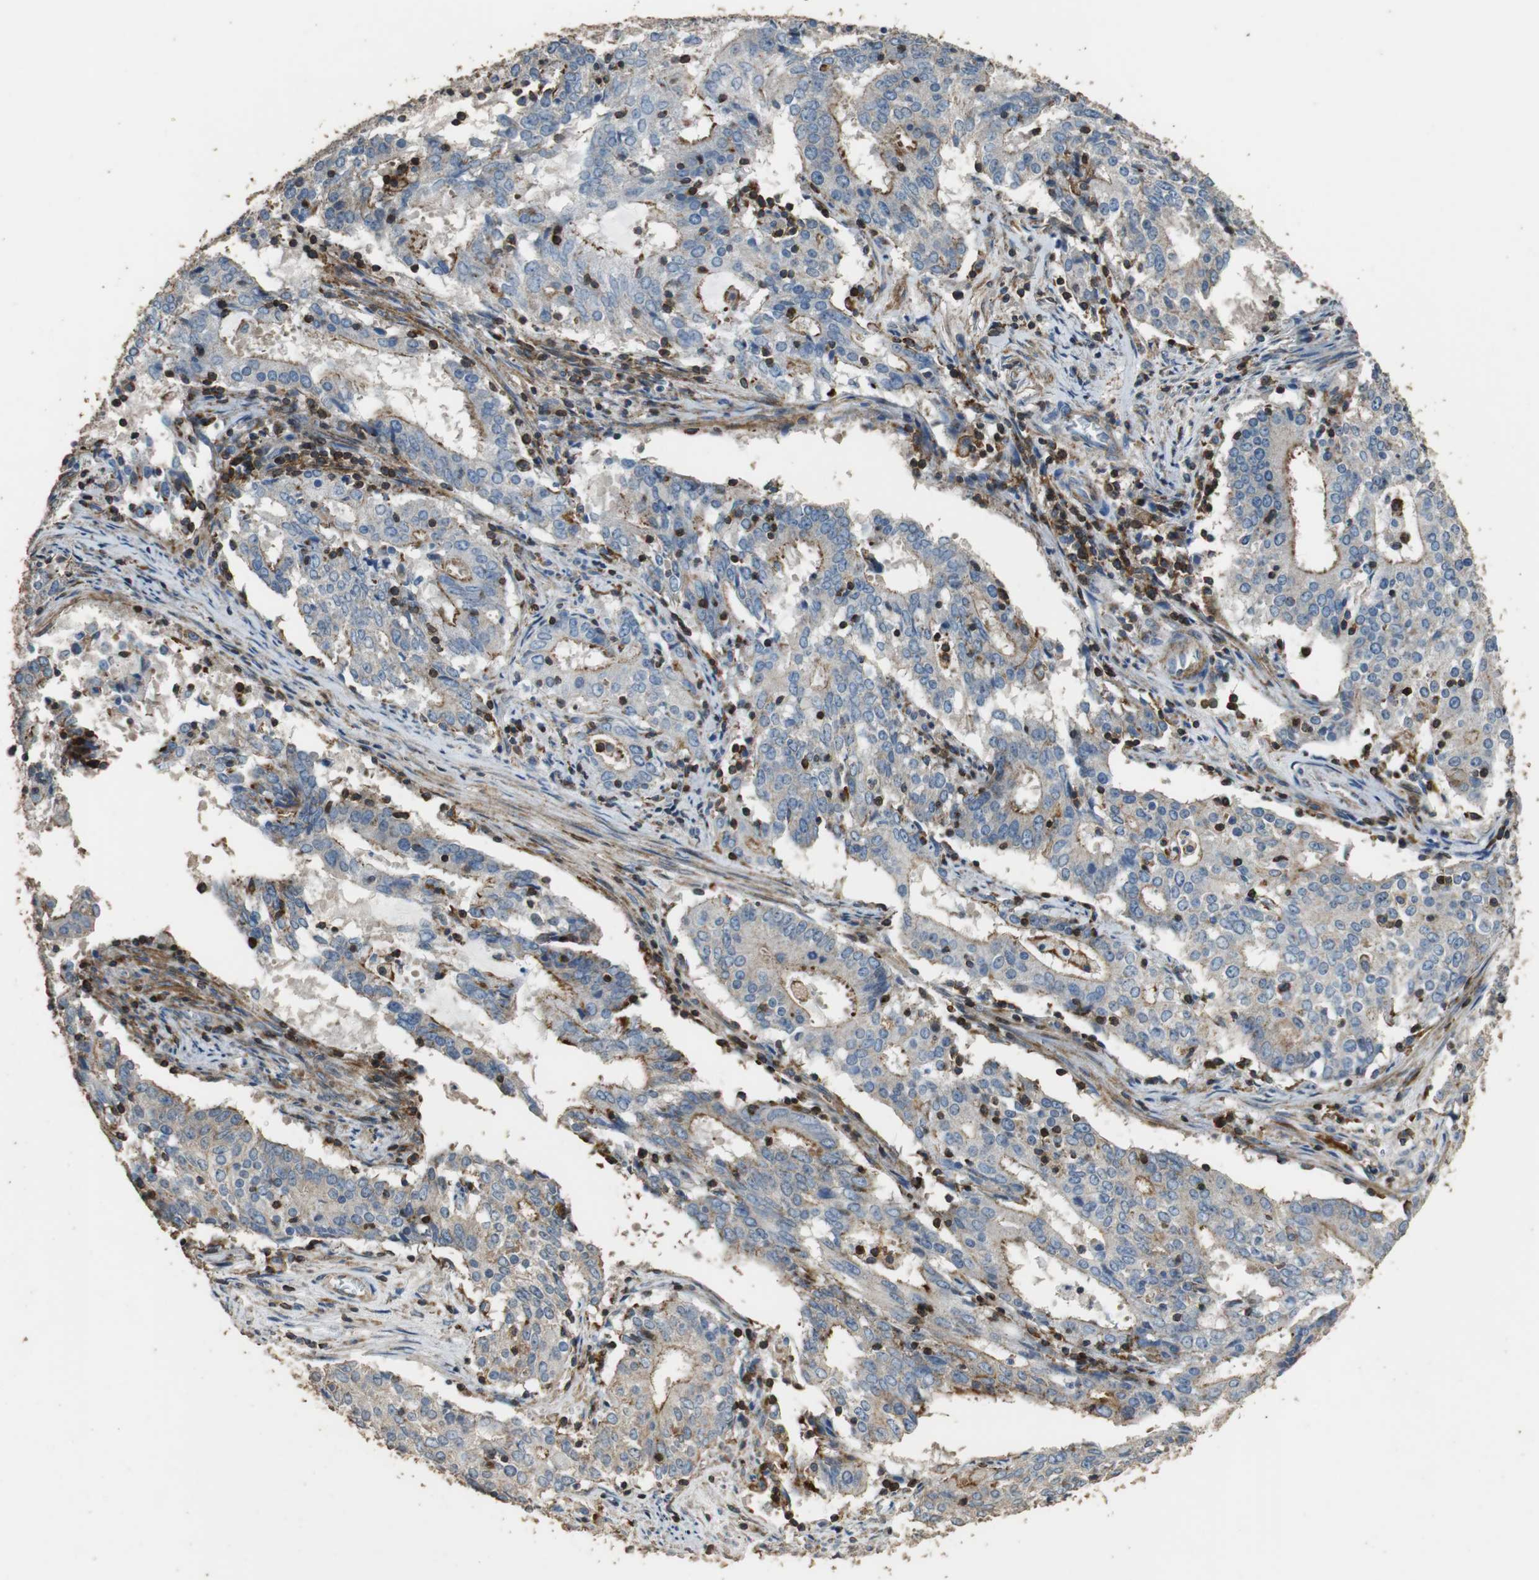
{"staining": {"intensity": "weak", "quantity": ">75%", "location": "cytoplasmic/membranous"}, "tissue": "cervical cancer", "cell_type": "Tumor cells", "image_type": "cancer", "snomed": [{"axis": "morphology", "description": "Adenocarcinoma, NOS"}, {"axis": "topography", "description": "Cervix"}], "caption": "About >75% of tumor cells in cervical adenocarcinoma exhibit weak cytoplasmic/membranous protein staining as visualized by brown immunohistochemical staining.", "gene": "PRKRA", "patient": {"sex": "female", "age": 44}}